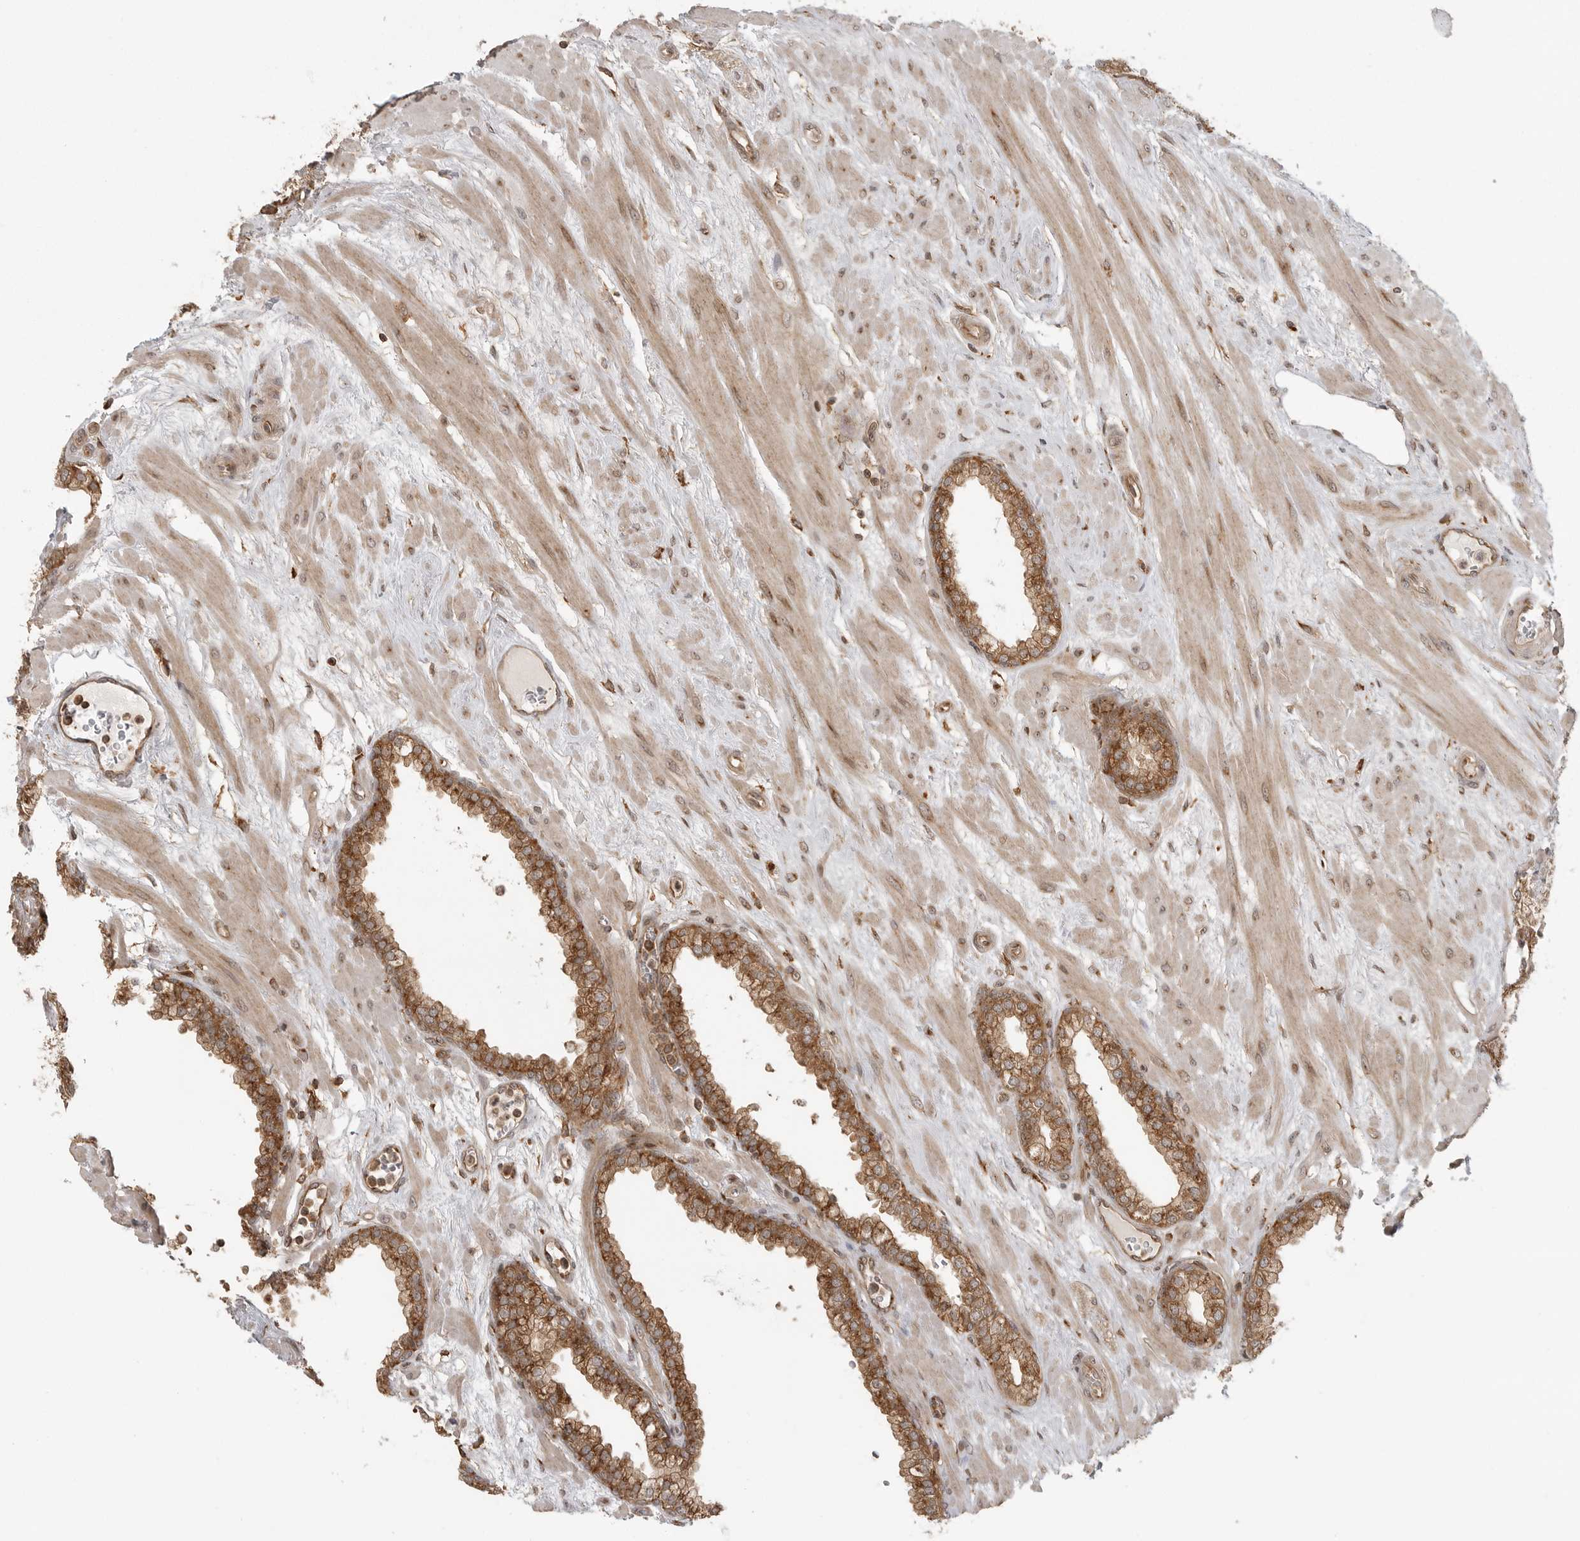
{"staining": {"intensity": "strong", "quantity": ">75%", "location": "cytoplasmic/membranous"}, "tissue": "prostate", "cell_type": "Glandular cells", "image_type": "normal", "snomed": [{"axis": "morphology", "description": "Normal tissue, NOS"}, {"axis": "morphology", "description": "Urothelial carcinoma, Low grade"}, {"axis": "topography", "description": "Urinary bladder"}, {"axis": "topography", "description": "Prostate"}], "caption": "Glandular cells show strong cytoplasmic/membranous expression in approximately >75% of cells in normal prostate.", "gene": "FAT3", "patient": {"sex": "male", "age": 60}}